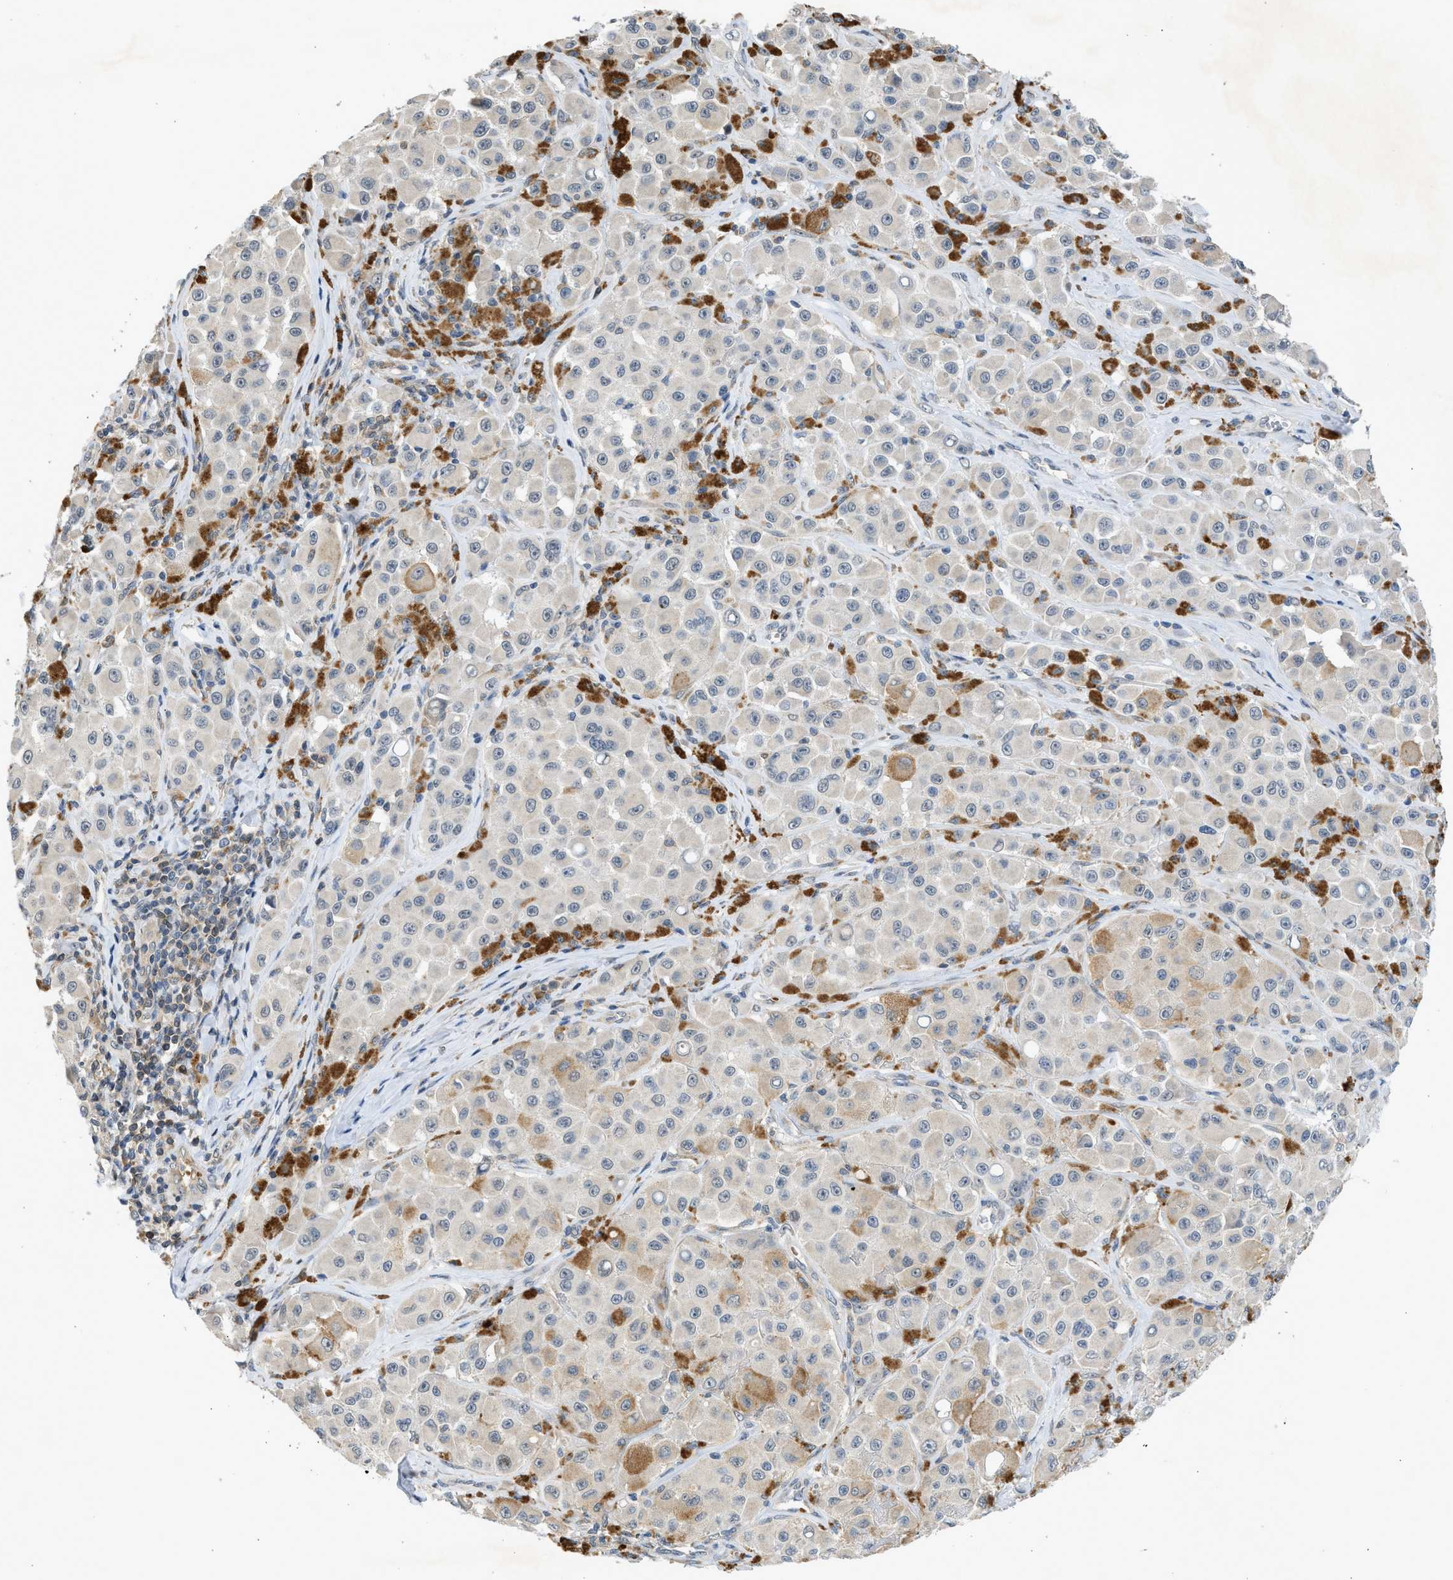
{"staining": {"intensity": "negative", "quantity": "none", "location": "none"}, "tissue": "melanoma", "cell_type": "Tumor cells", "image_type": "cancer", "snomed": [{"axis": "morphology", "description": "Malignant melanoma, NOS"}, {"axis": "topography", "description": "Skin"}], "caption": "This is an IHC image of human malignant melanoma. There is no staining in tumor cells.", "gene": "MAPK7", "patient": {"sex": "male", "age": 84}}